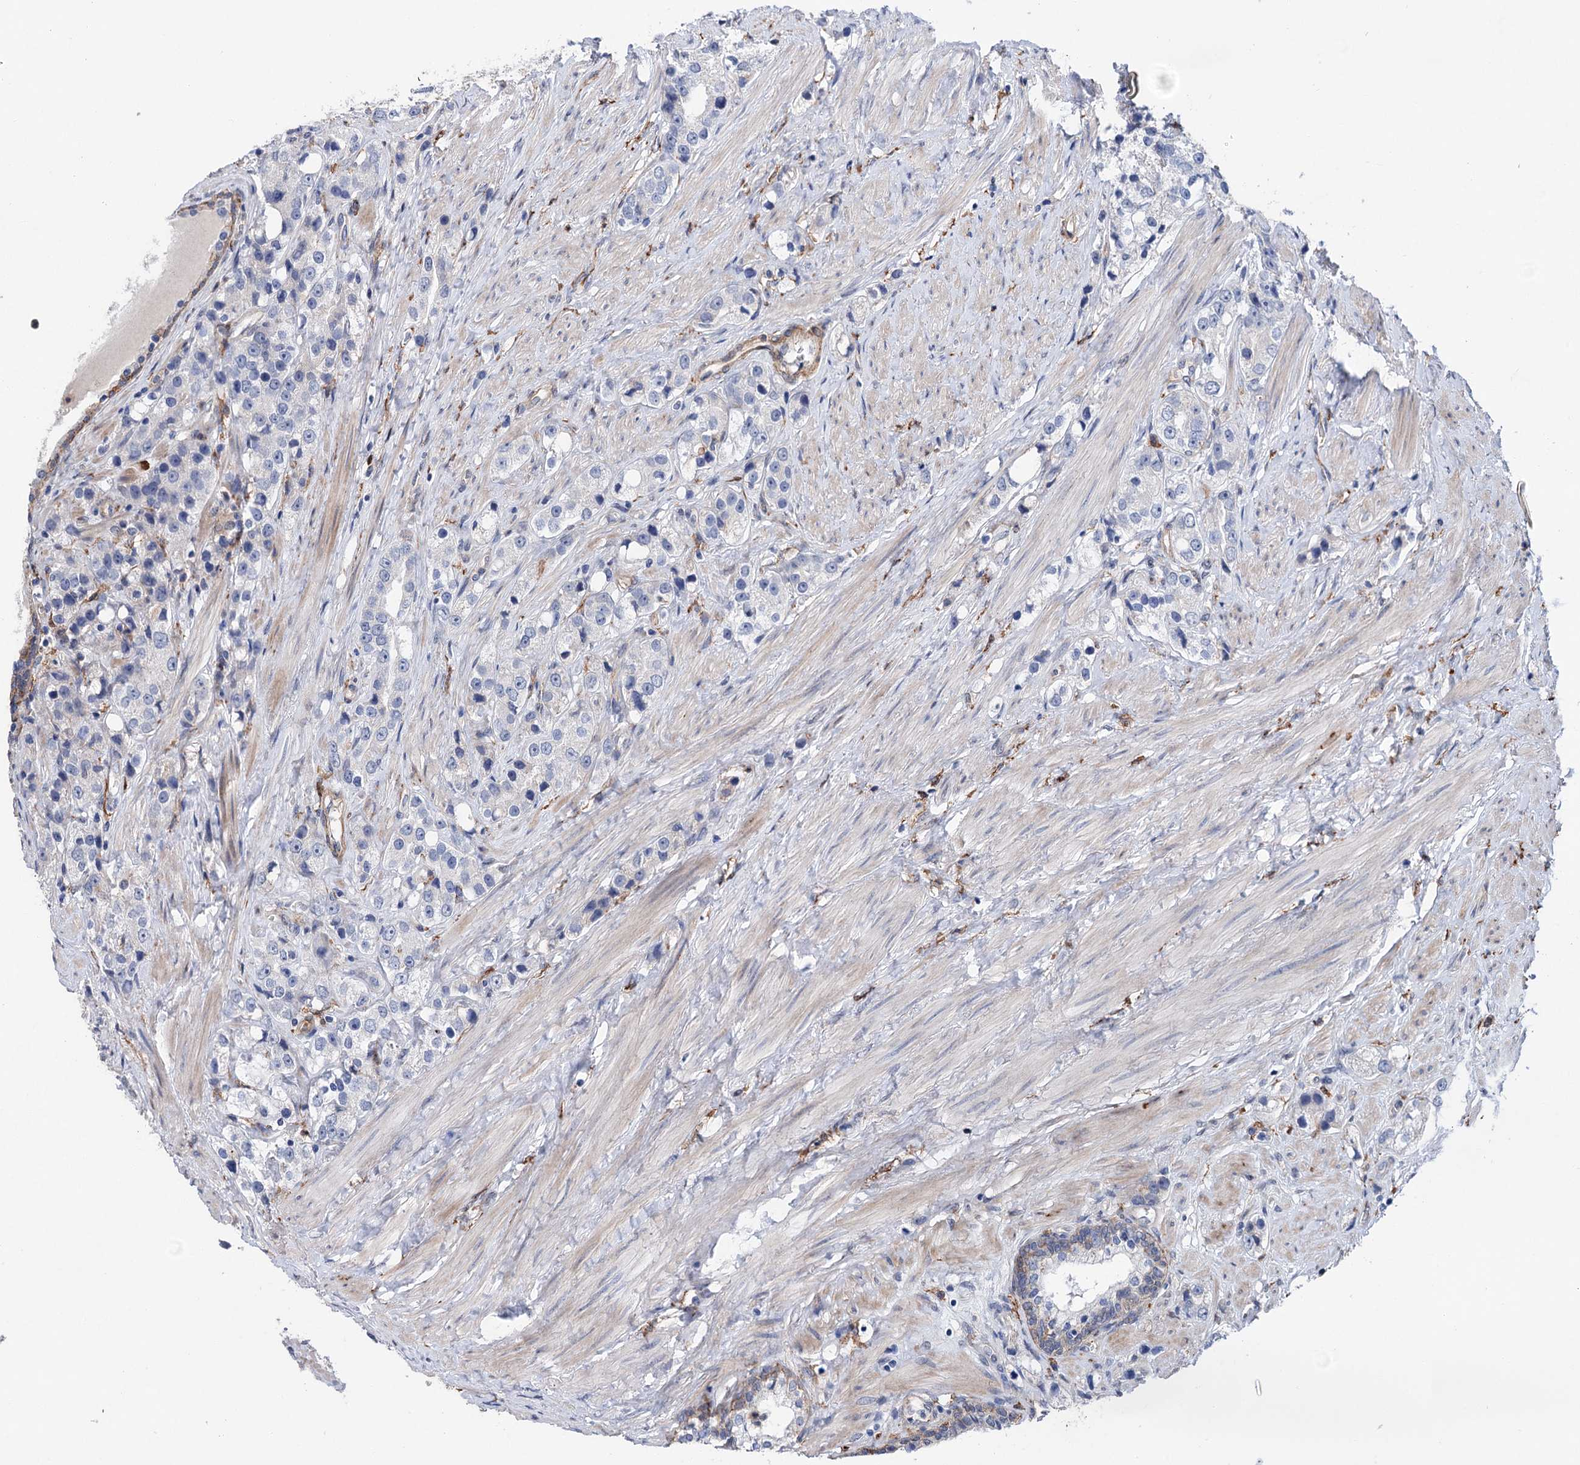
{"staining": {"intensity": "negative", "quantity": "none", "location": "none"}, "tissue": "prostate cancer", "cell_type": "Tumor cells", "image_type": "cancer", "snomed": [{"axis": "morphology", "description": "Adenocarcinoma, NOS"}, {"axis": "topography", "description": "Prostate"}], "caption": "Protein analysis of adenocarcinoma (prostate) shows no significant staining in tumor cells.", "gene": "TMTC3", "patient": {"sex": "male", "age": 79}}